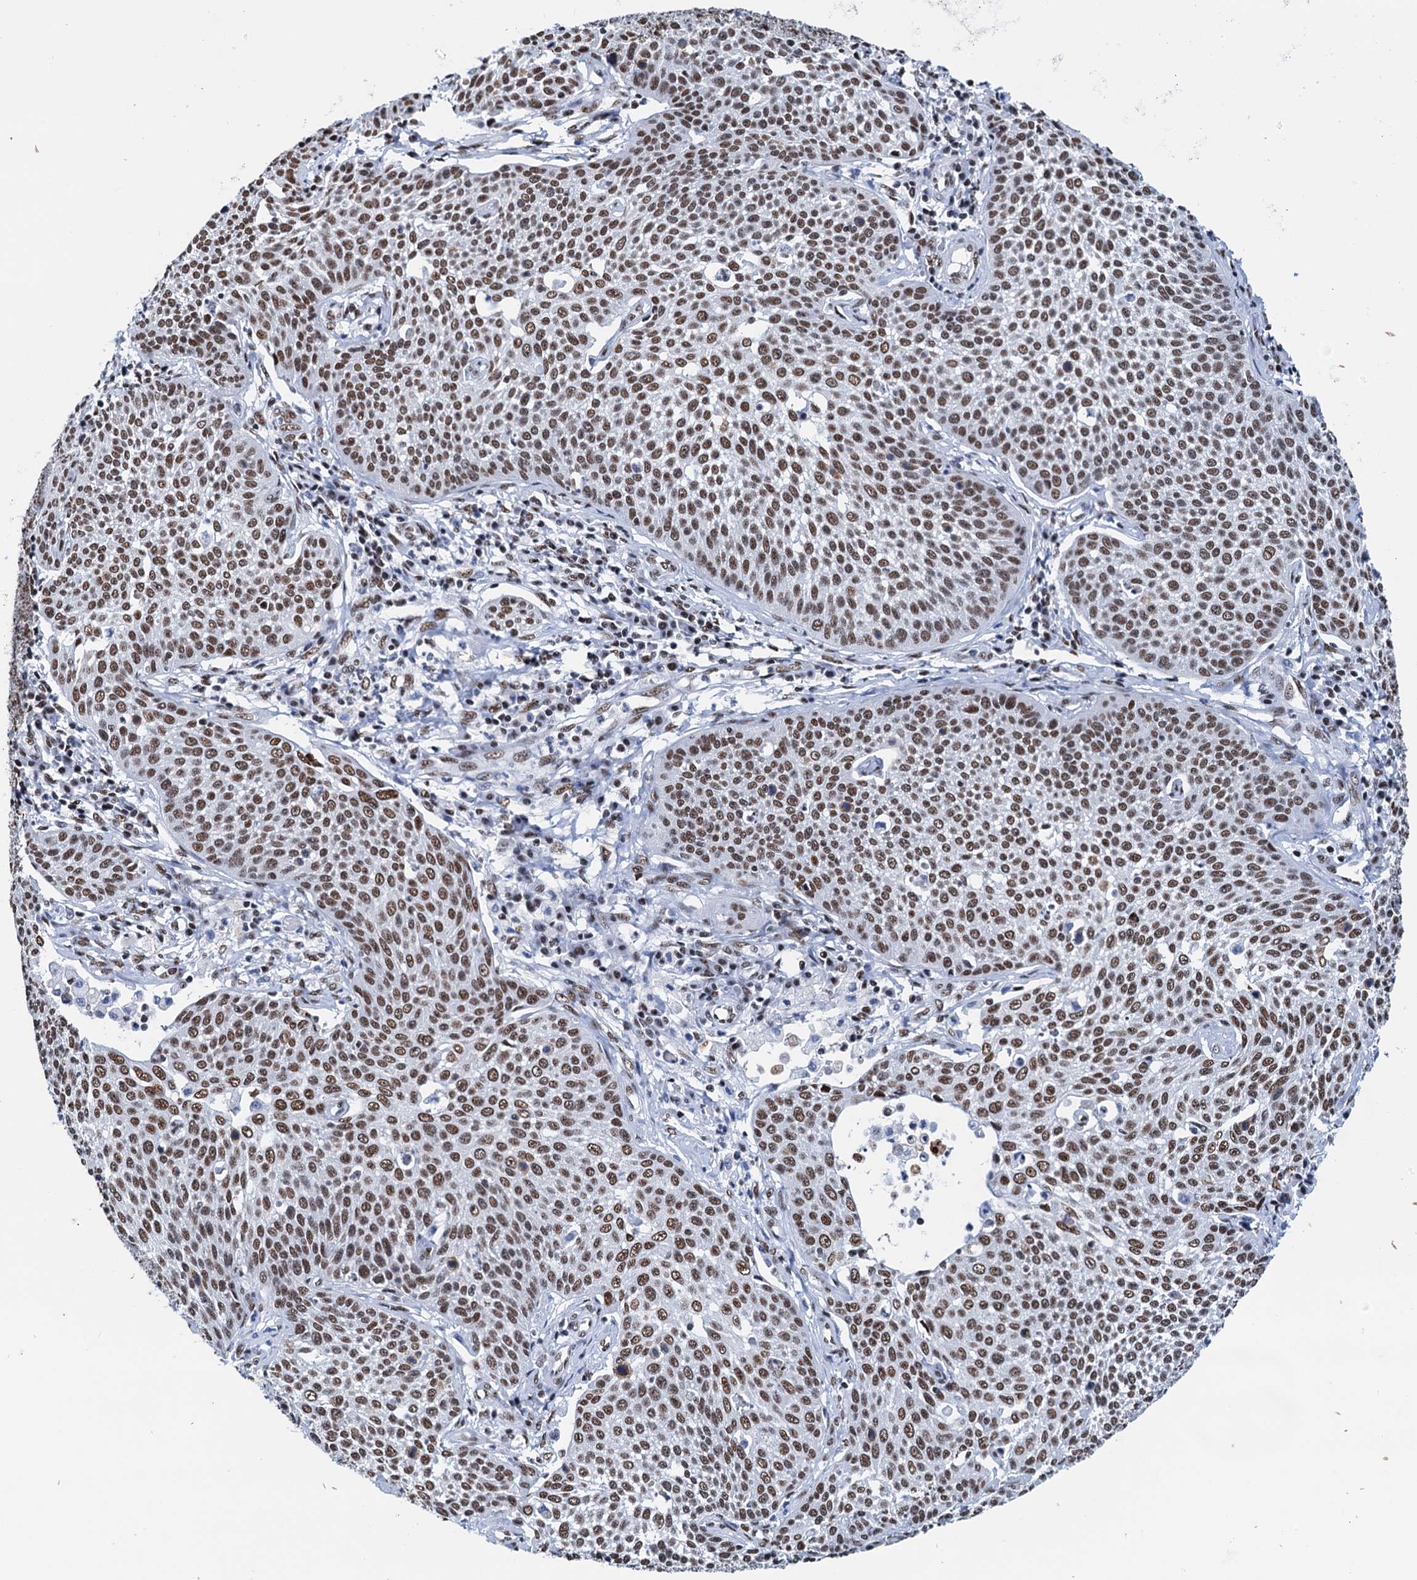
{"staining": {"intensity": "moderate", "quantity": ">75%", "location": "nuclear"}, "tissue": "cervical cancer", "cell_type": "Tumor cells", "image_type": "cancer", "snomed": [{"axis": "morphology", "description": "Squamous cell carcinoma, NOS"}, {"axis": "topography", "description": "Cervix"}], "caption": "Moderate nuclear protein positivity is present in approximately >75% of tumor cells in cervical cancer.", "gene": "SLTM", "patient": {"sex": "female", "age": 34}}